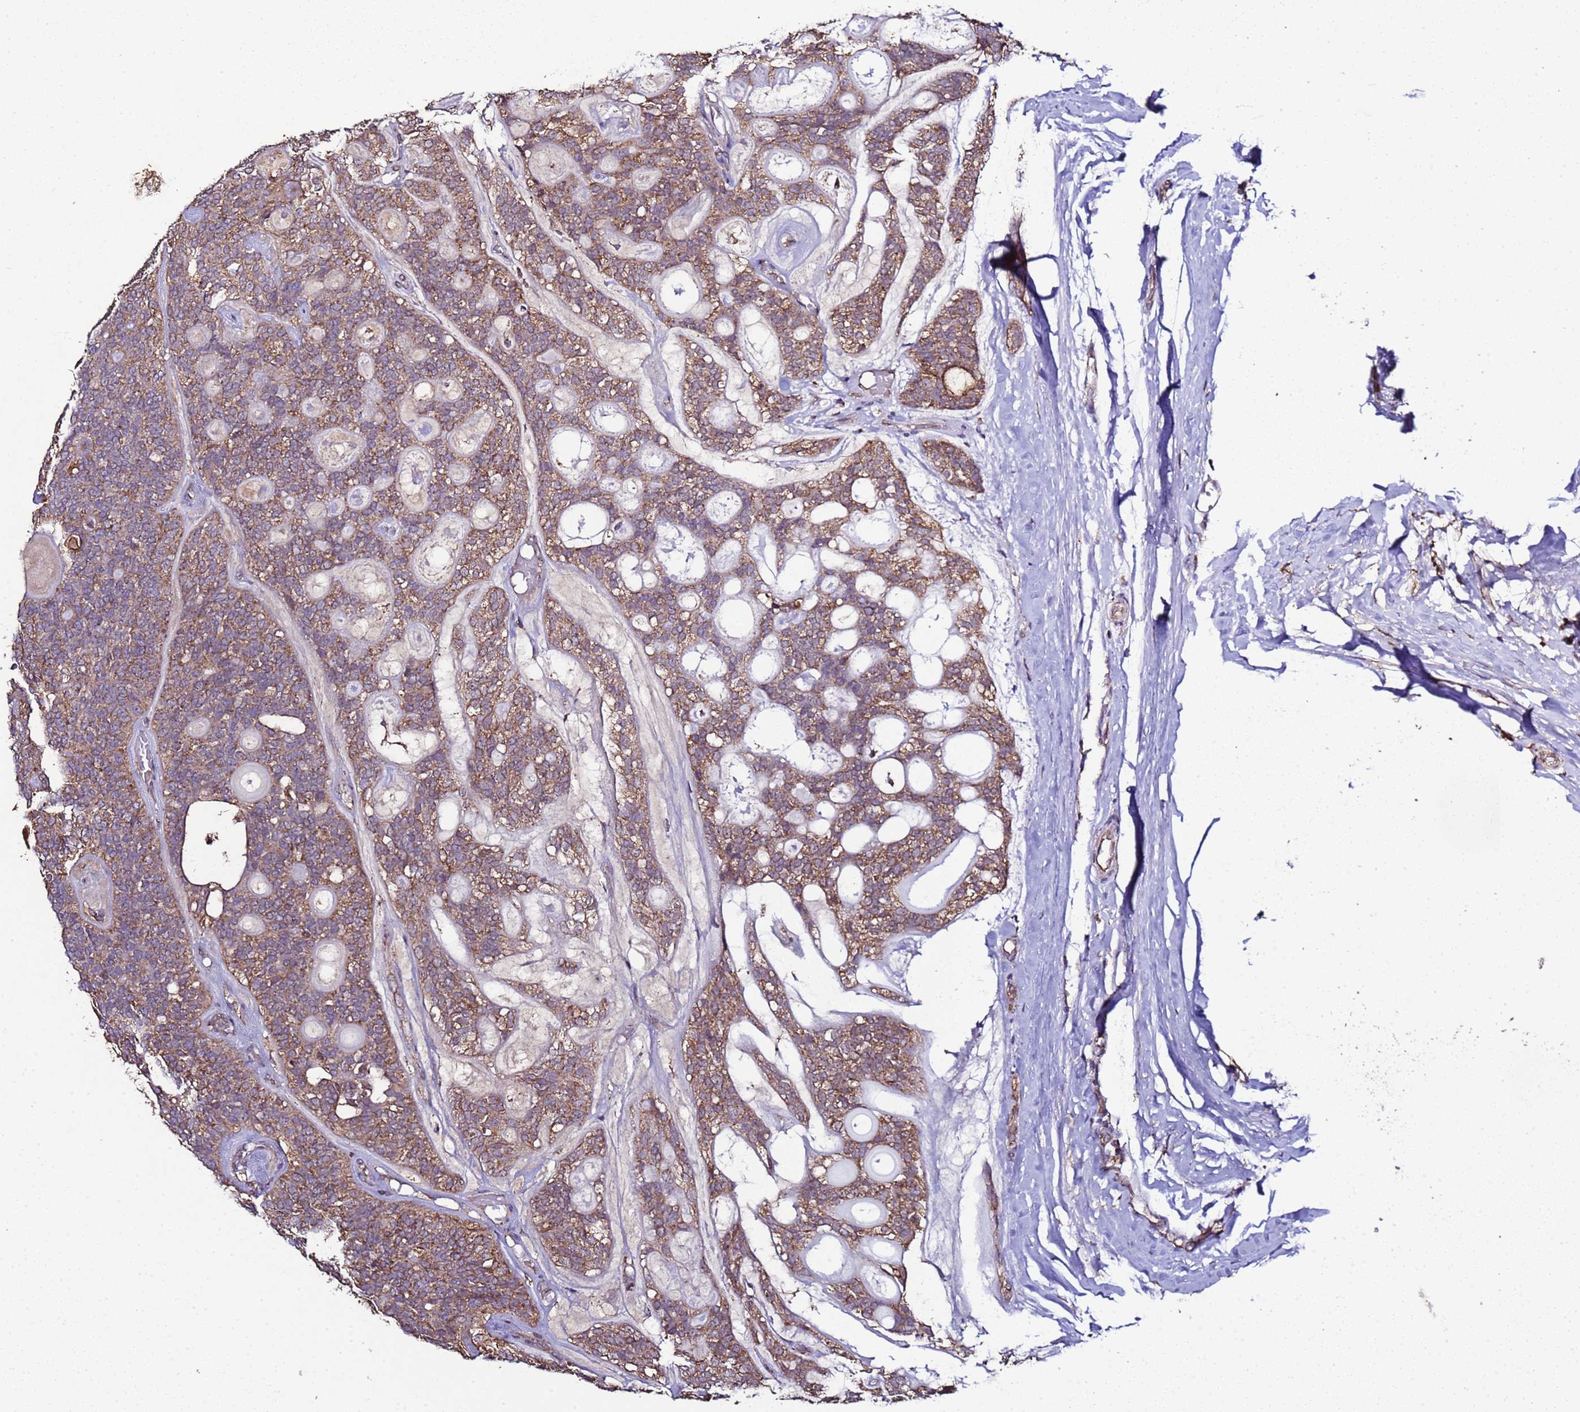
{"staining": {"intensity": "moderate", "quantity": ">75%", "location": "cytoplasmic/membranous"}, "tissue": "head and neck cancer", "cell_type": "Tumor cells", "image_type": "cancer", "snomed": [{"axis": "morphology", "description": "Adenocarcinoma, NOS"}, {"axis": "topography", "description": "Head-Neck"}], "caption": "A micrograph showing moderate cytoplasmic/membranous expression in about >75% of tumor cells in head and neck cancer, as visualized by brown immunohistochemical staining.", "gene": "HSPBAP1", "patient": {"sex": "male", "age": 66}}